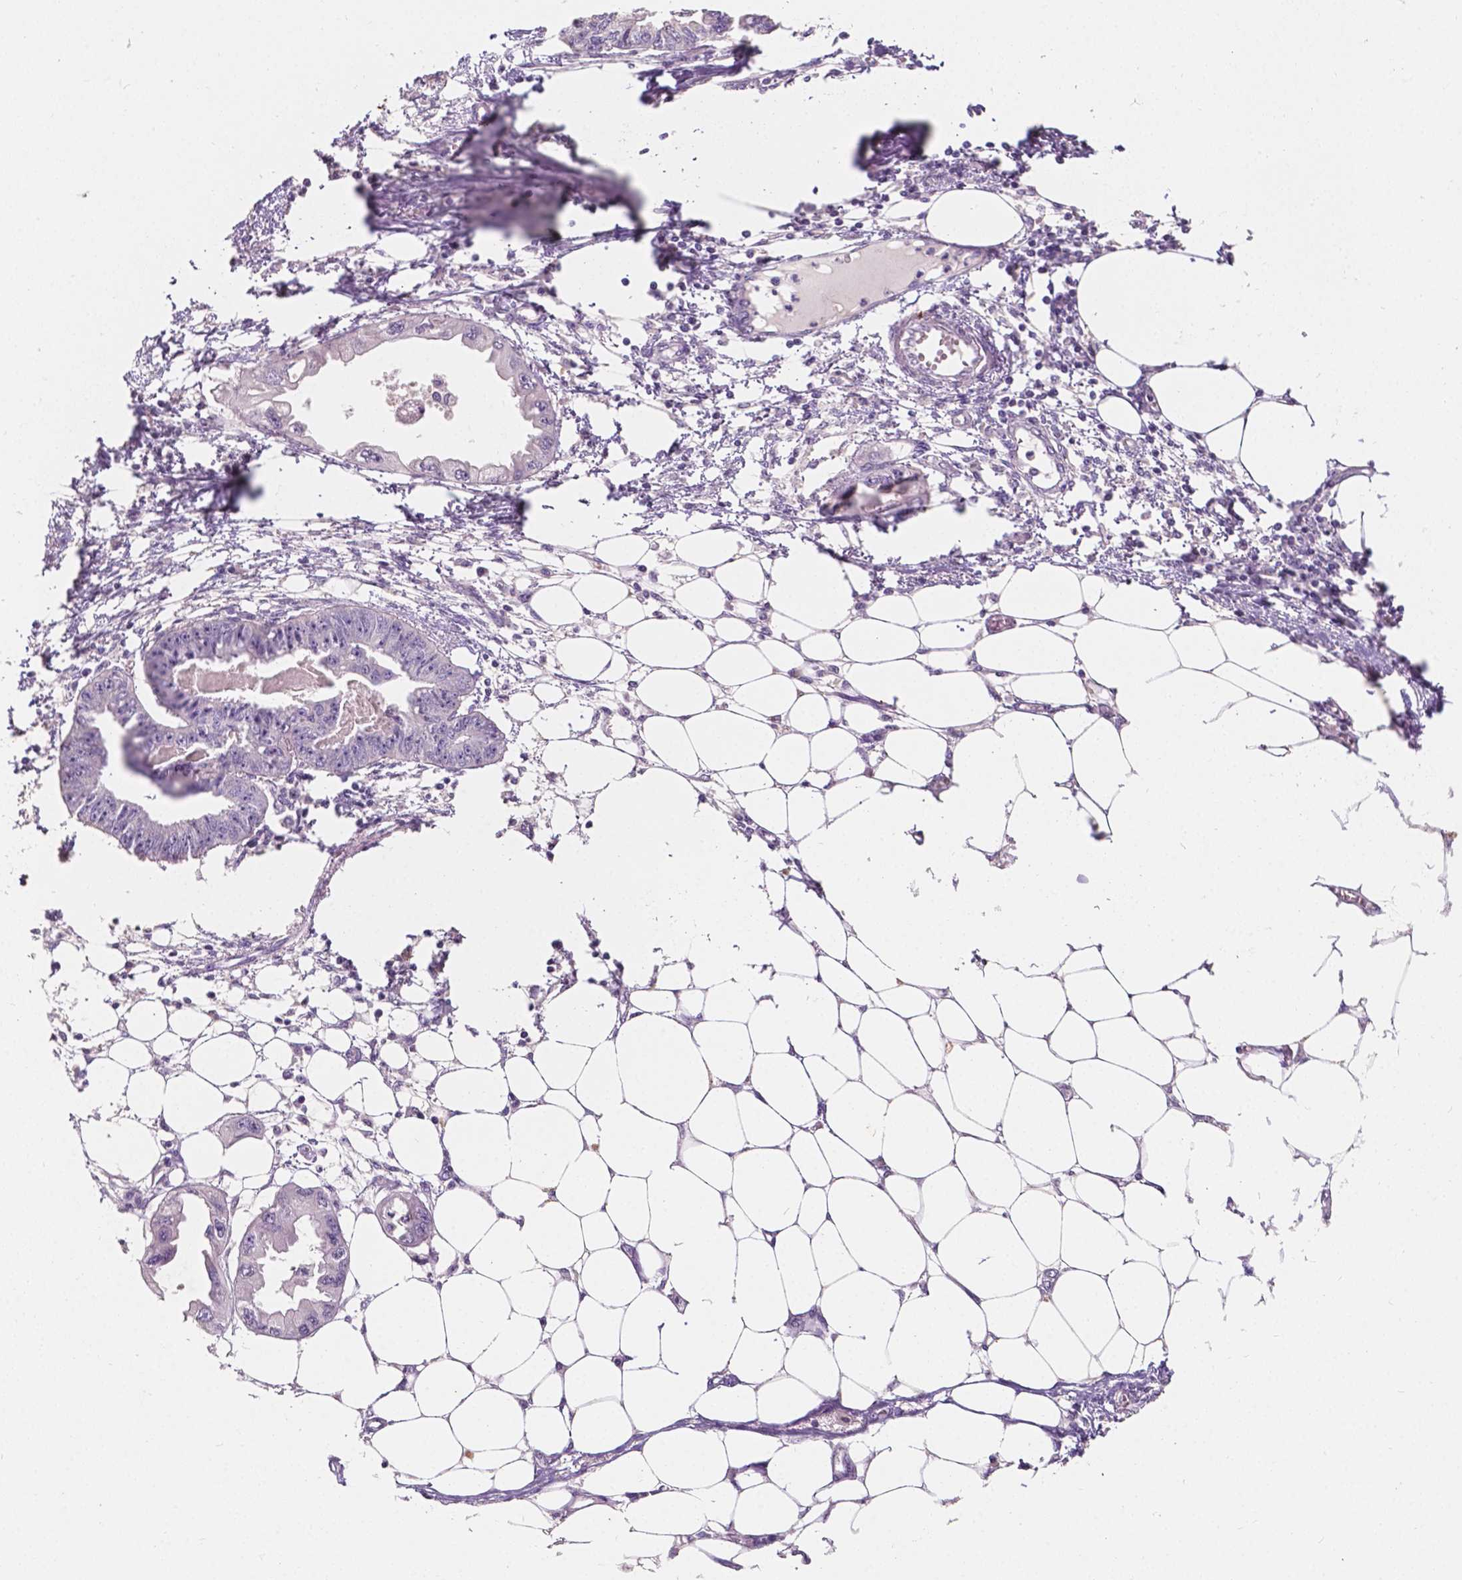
{"staining": {"intensity": "negative", "quantity": "none", "location": "none"}, "tissue": "endometrial cancer", "cell_type": "Tumor cells", "image_type": "cancer", "snomed": [{"axis": "morphology", "description": "Adenocarcinoma, NOS"}, {"axis": "morphology", "description": "Adenocarcinoma, metastatic, NOS"}, {"axis": "topography", "description": "Adipose tissue"}, {"axis": "topography", "description": "Endometrium"}], "caption": "Tumor cells are negative for brown protein staining in metastatic adenocarcinoma (endometrial).", "gene": "TAL1", "patient": {"sex": "female", "age": 67}}